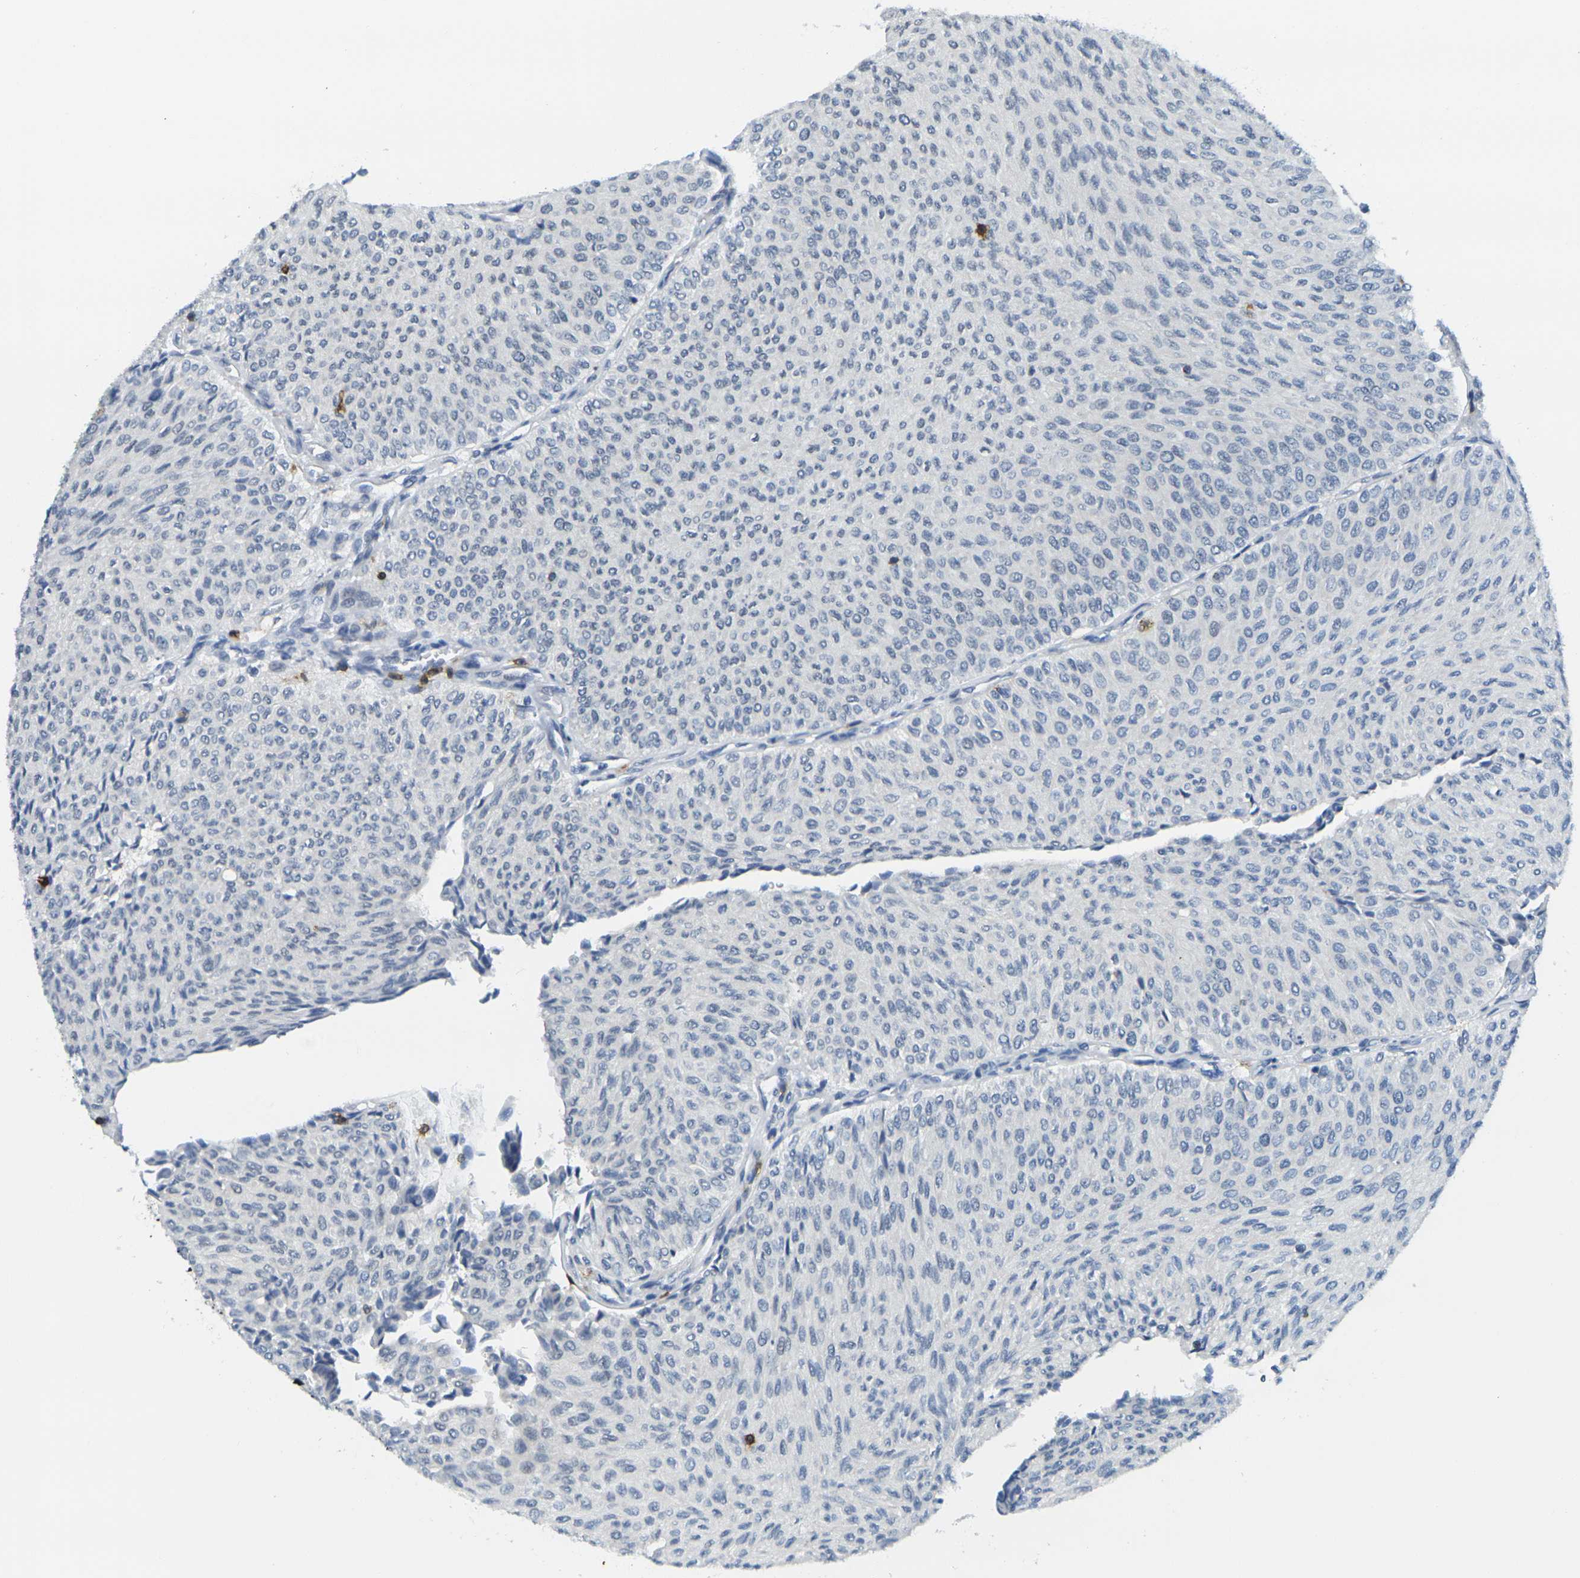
{"staining": {"intensity": "negative", "quantity": "none", "location": "none"}, "tissue": "urothelial cancer", "cell_type": "Tumor cells", "image_type": "cancer", "snomed": [{"axis": "morphology", "description": "Urothelial carcinoma, Low grade"}, {"axis": "topography", "description": "Urinary bladder"}], "caption": "Tumor cells are negative for brown protein staining in low-grade urothelial carcinoma. The staining is performed using DAB brown chromogen with nuclei counter-stained in using hematoxylin.", "gene": "CD3D", "patient": {"sex": "male", "age": 78}}